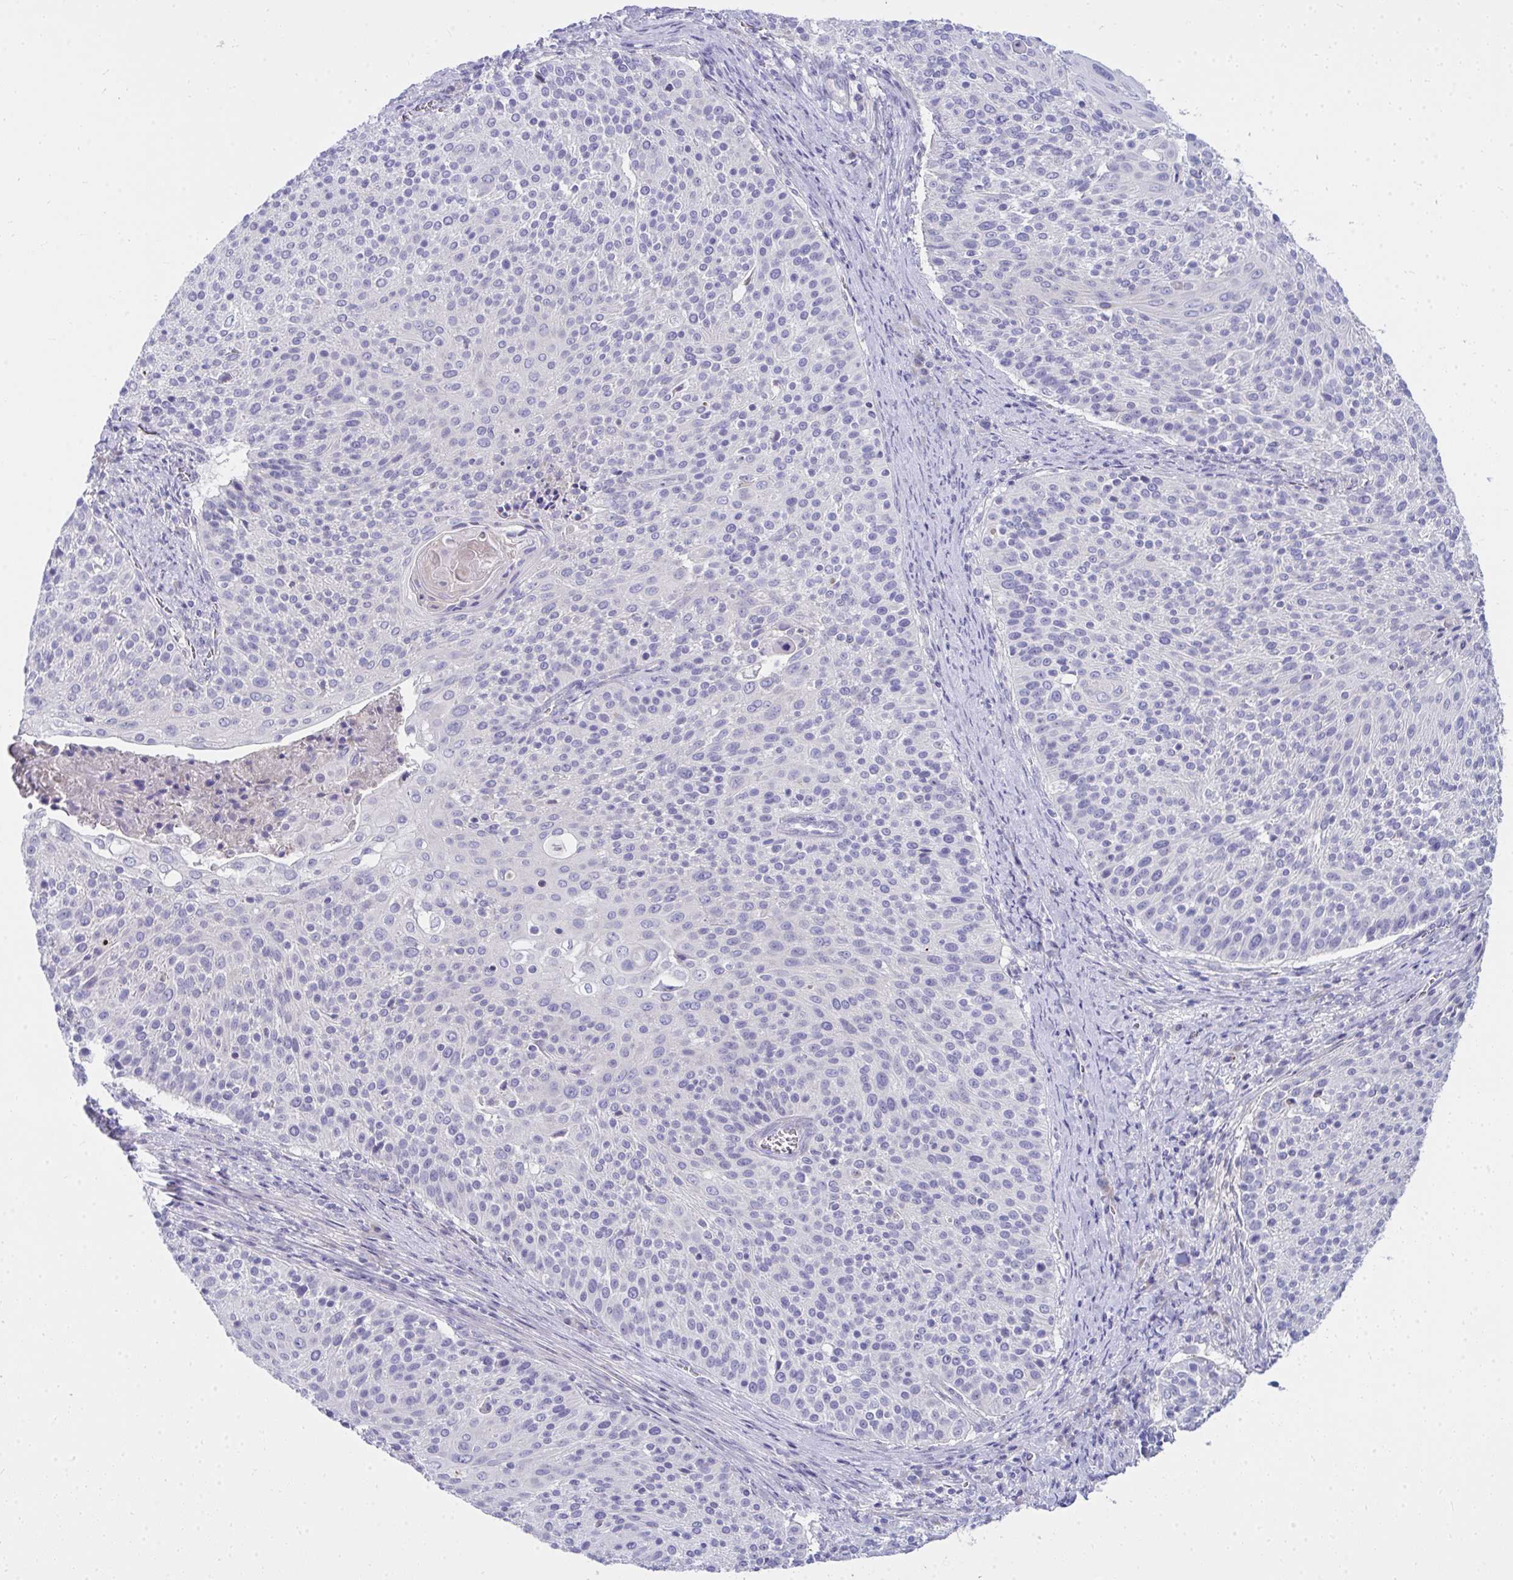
{"staining": {"intensity": "negative", "quantity": "none", "location": "none"}, "tissue": "cervical cancer", "cell_type": "Tumor cells", "image_type": "cancer", "snomed": [{"axis": "morphology", "description": "Squamous cell carcinoma, NOS"}, {"axis": "topography", "description": "Cervix"}], "caption": "Squamous cell carcinoma (cervical) was stained to show a protein in brown. There is no significant positivity in tumor cells.", "gene": "LRRC36", "patient": {"sex": "female", "age": 31}}